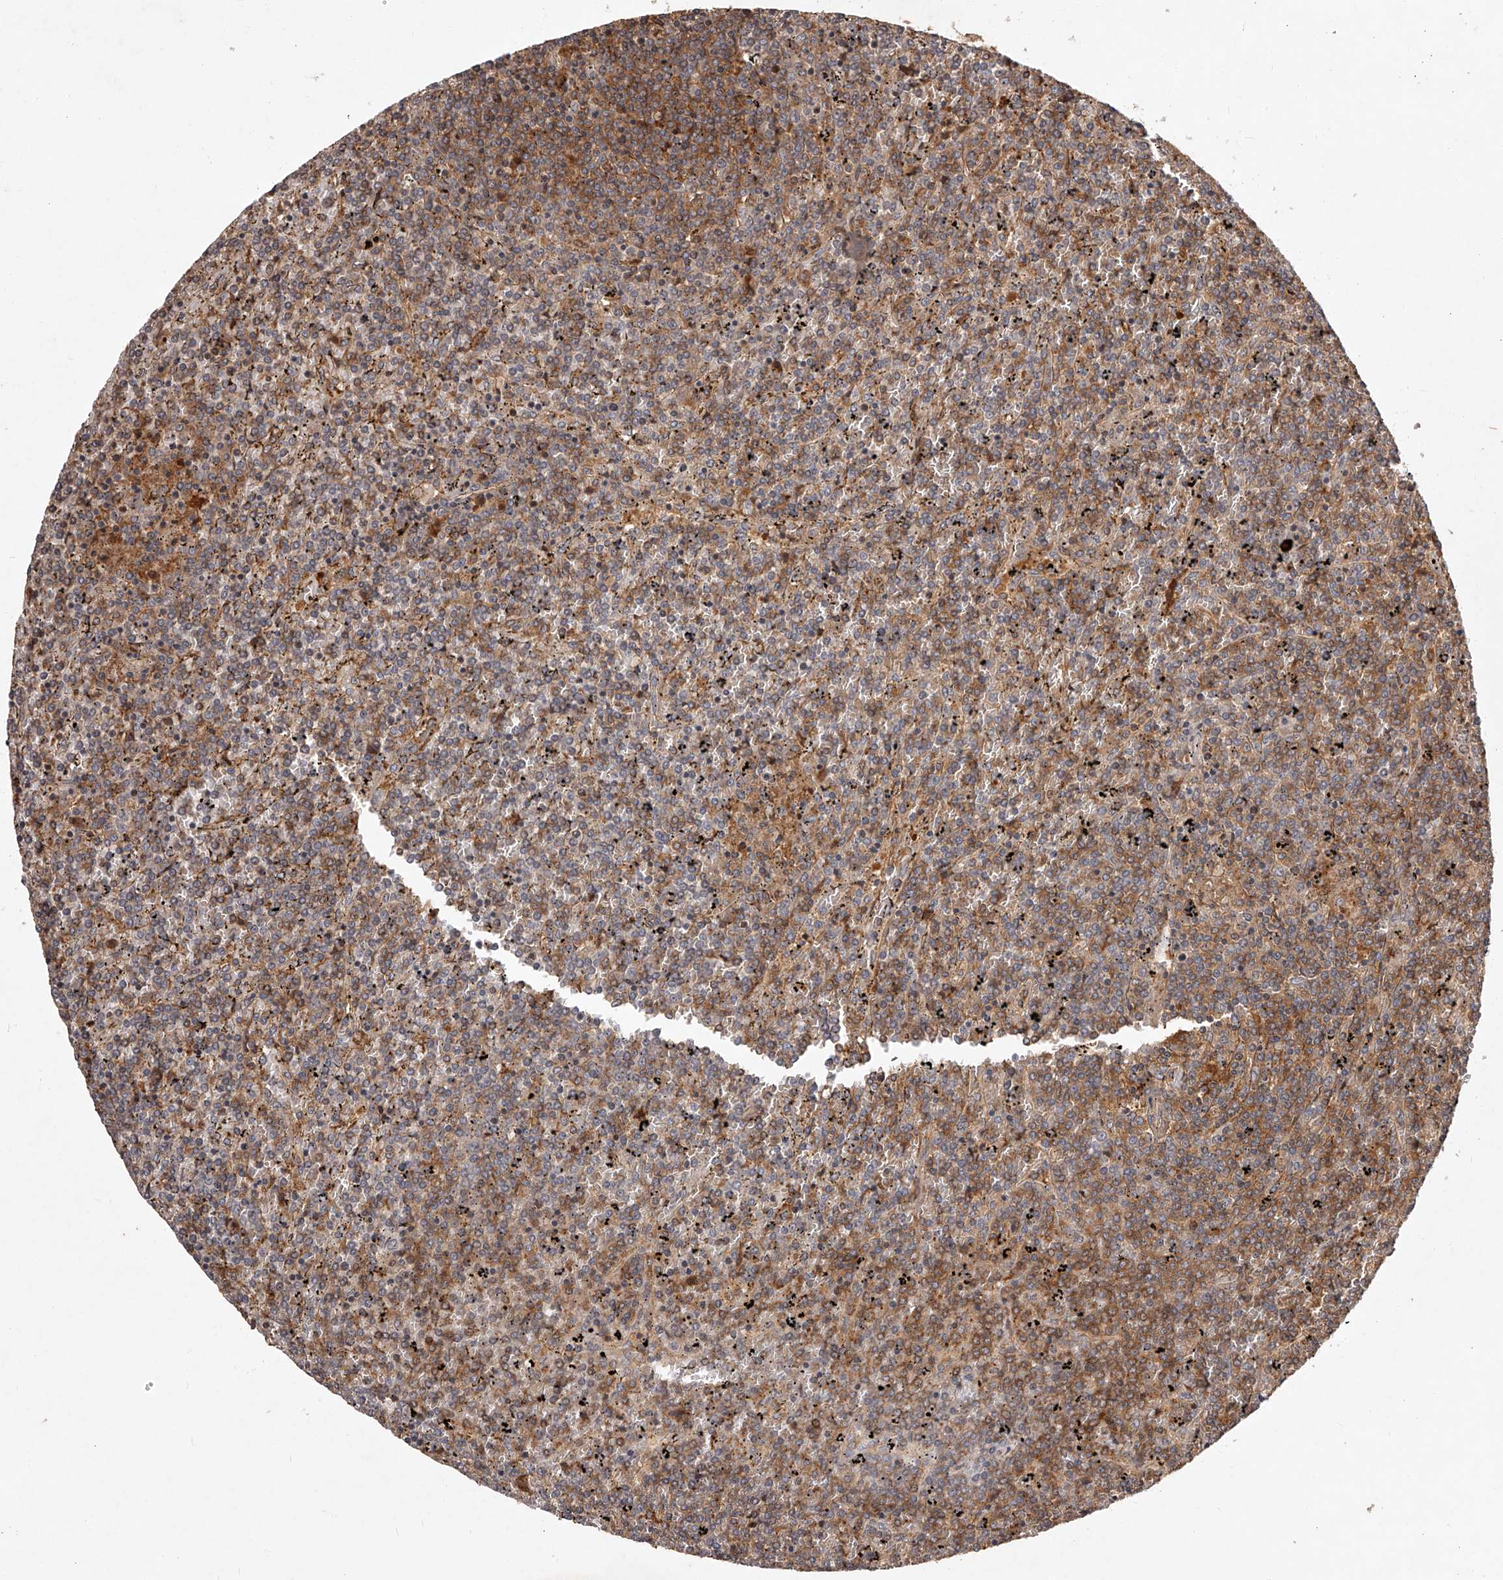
{"staining": {"intensity": "moderate", "quantity": ">75%", "location": "cytoplasmic/membranous"}, "tissue": "lymphoma", "cell_type": "Tumor cells", "image_type": "cancer", "snomed": [{"axis": "morphology", "description": "Malignant lymphoma, non-Hodgkin's type, Low grade"}, {"axis": "topography", "description": "Spleen"}], "caption": "The photomicrograph demonstrates immunohistochemical staining of low-grade malignant lymphoma, non-Hodgkin's type. There is moderate cytoplasmic/membranous expression is seen in approximately >75% of tumor cells. The staining is performed using DAB brown chromogen to label protein expression. The nuclei are counter-stained blue using hematoxylin.", "gene": "CRYZL1", "patient": {"sex": "female", "age": 19}}